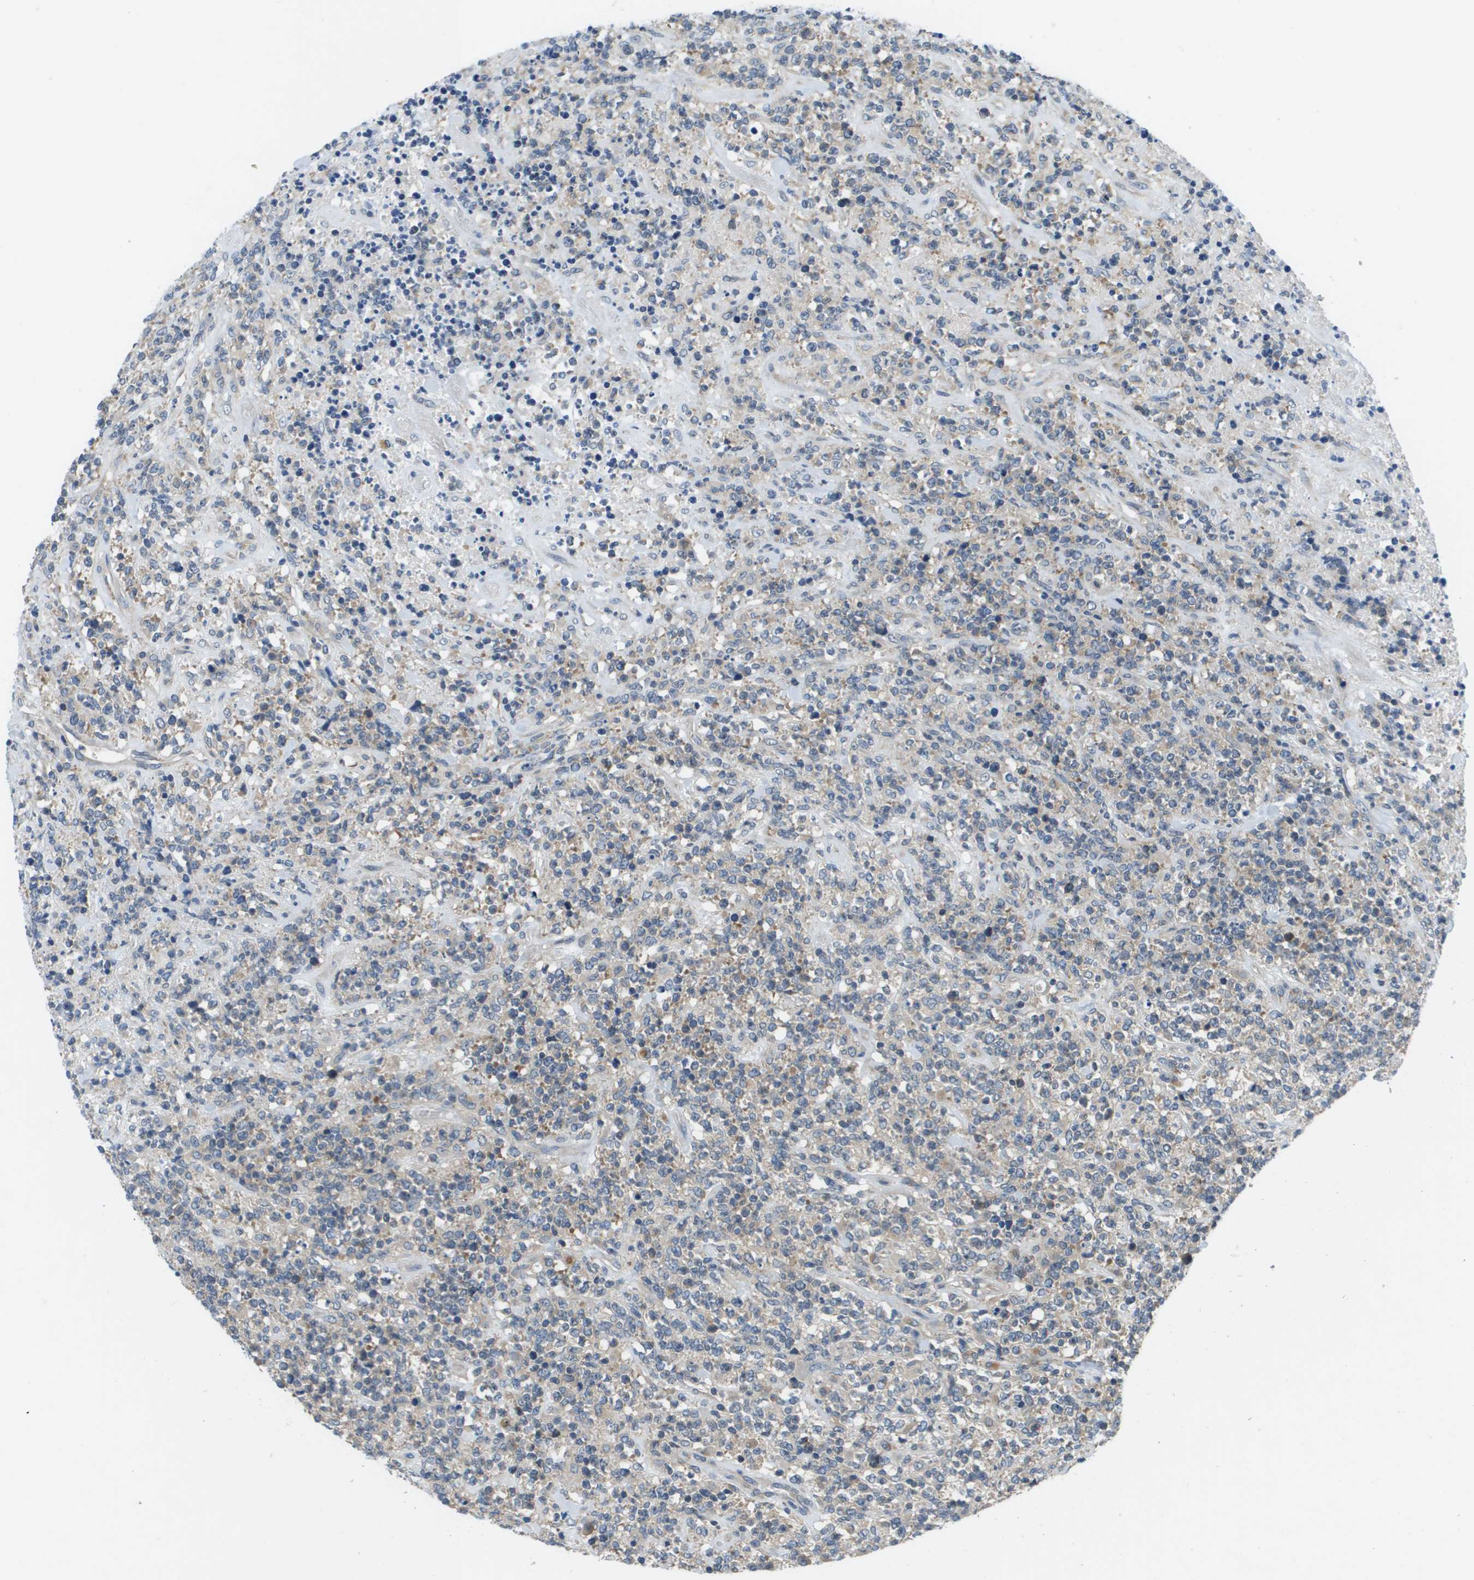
{"staining": {"intensity": "negative", "quantity": "none", "location": "none"}, "tissue": "lymphoma", "cell_type": "Tumor cells", "image_type": "cancer", "snomed": [{"axis": "morphology", "description": "Malignant lymphoma, non-Hodgkin's type, High grade"}, {"axis": "topography", "description": "Soft tissue"}], "caption": "High magnification brightfield microscopy of lymphoma stained with DAB (3,3'-diaminobenzidine) (brown) and counterstained with hematoxylin (blue): tumor cells show no significant positivity. (Immunohistochemistry (ihc), brightfield microscopy, high magnification).", "gene": "SLC25A20", "patient": {"sex": "male", "age": 18}}